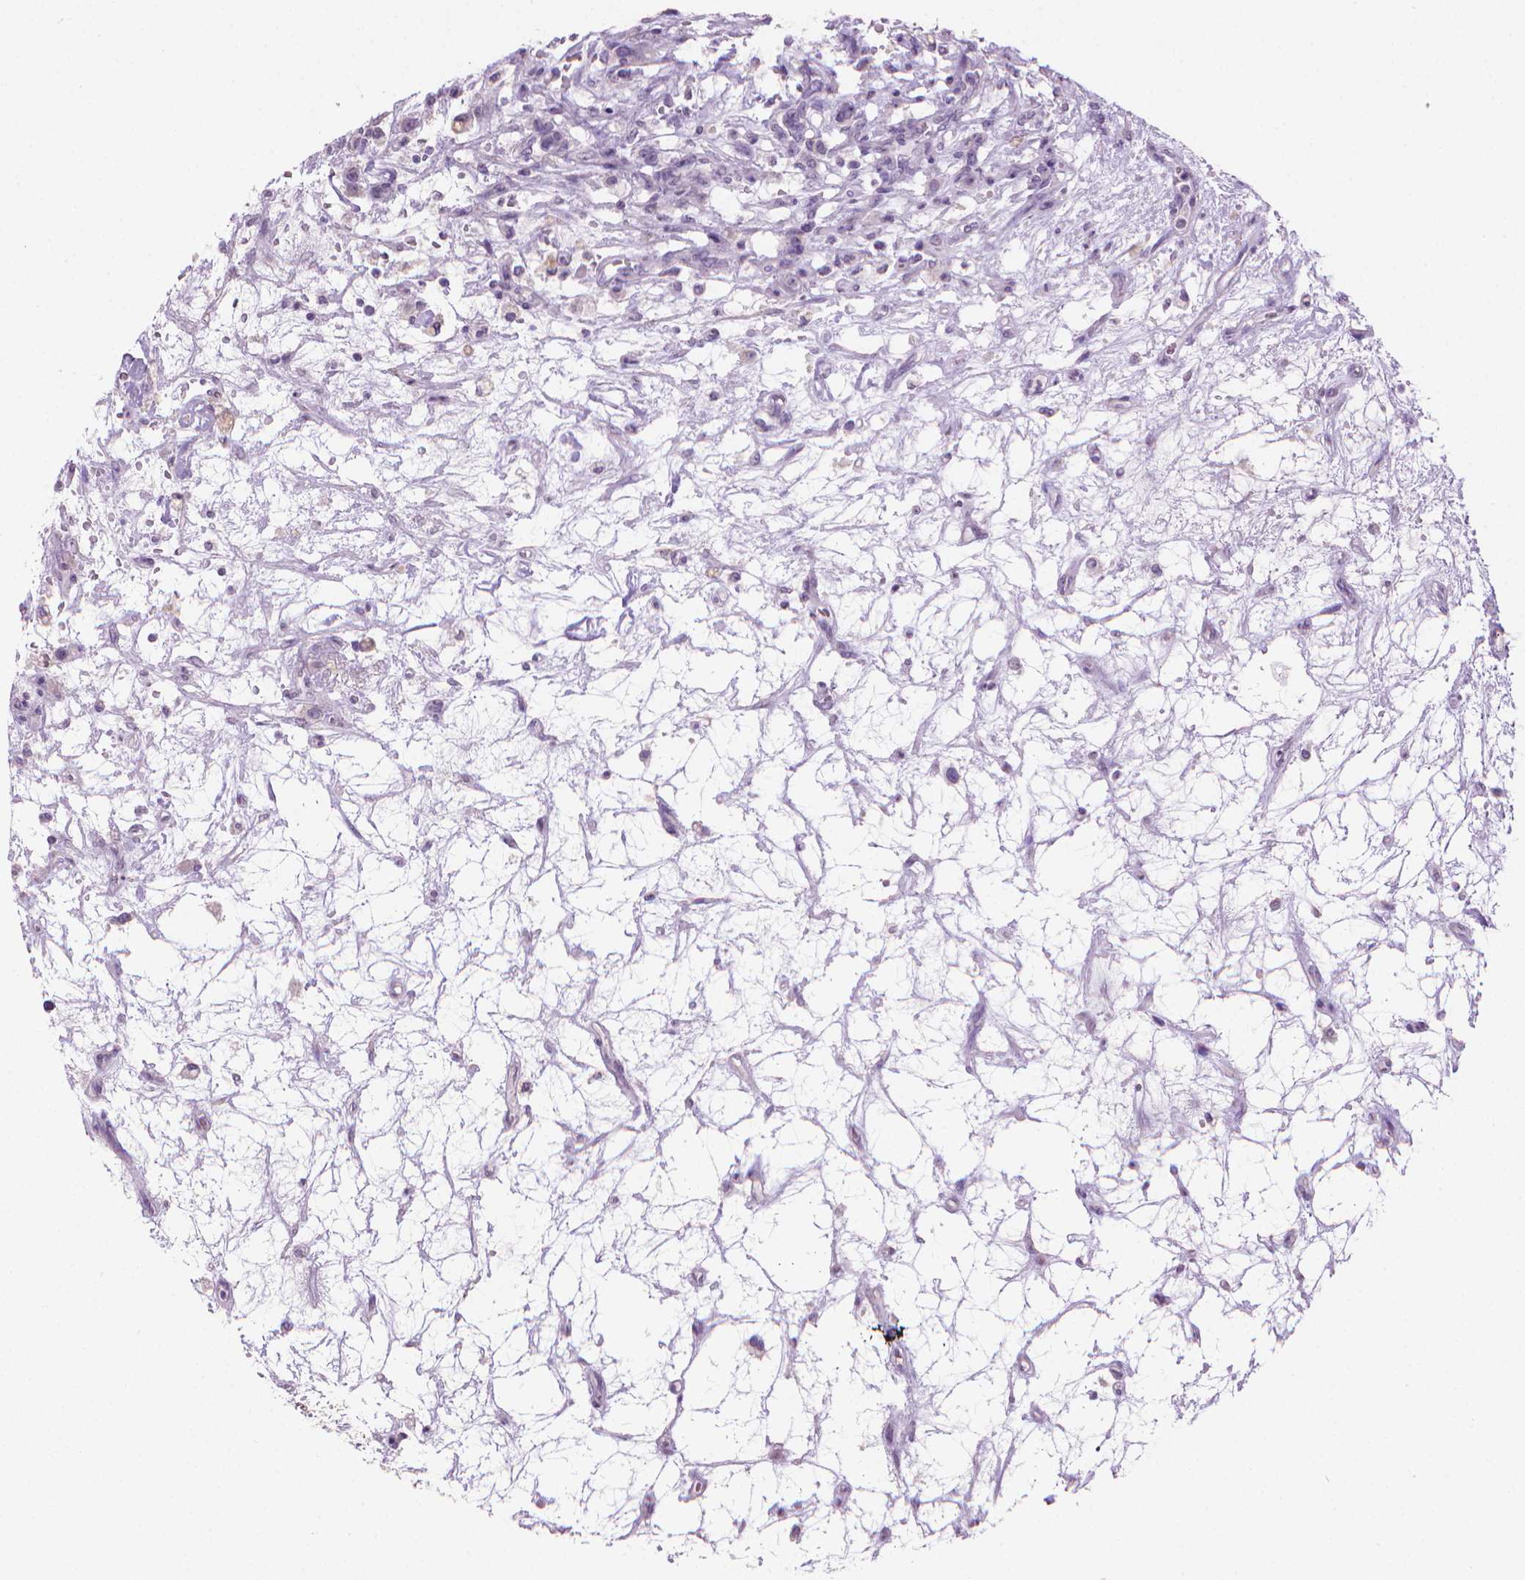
{"staining": {"intensity": "negative", "quantity": "none", "location": "none"}, "tissue": "renal cancer", "cell_type": "Tumor cells", "image_type": "cancer", "snomed": [{"axis": "morphology", "description": "Adenocarcinoma, NOS"}, {"axis": "topography", "description": "Kidney"}], "caption": "A micrograph of human renal cancer is negative for staining in tumor cells.", "gene": "MUC1", "patient": {"sex": "female", "age": 63}}